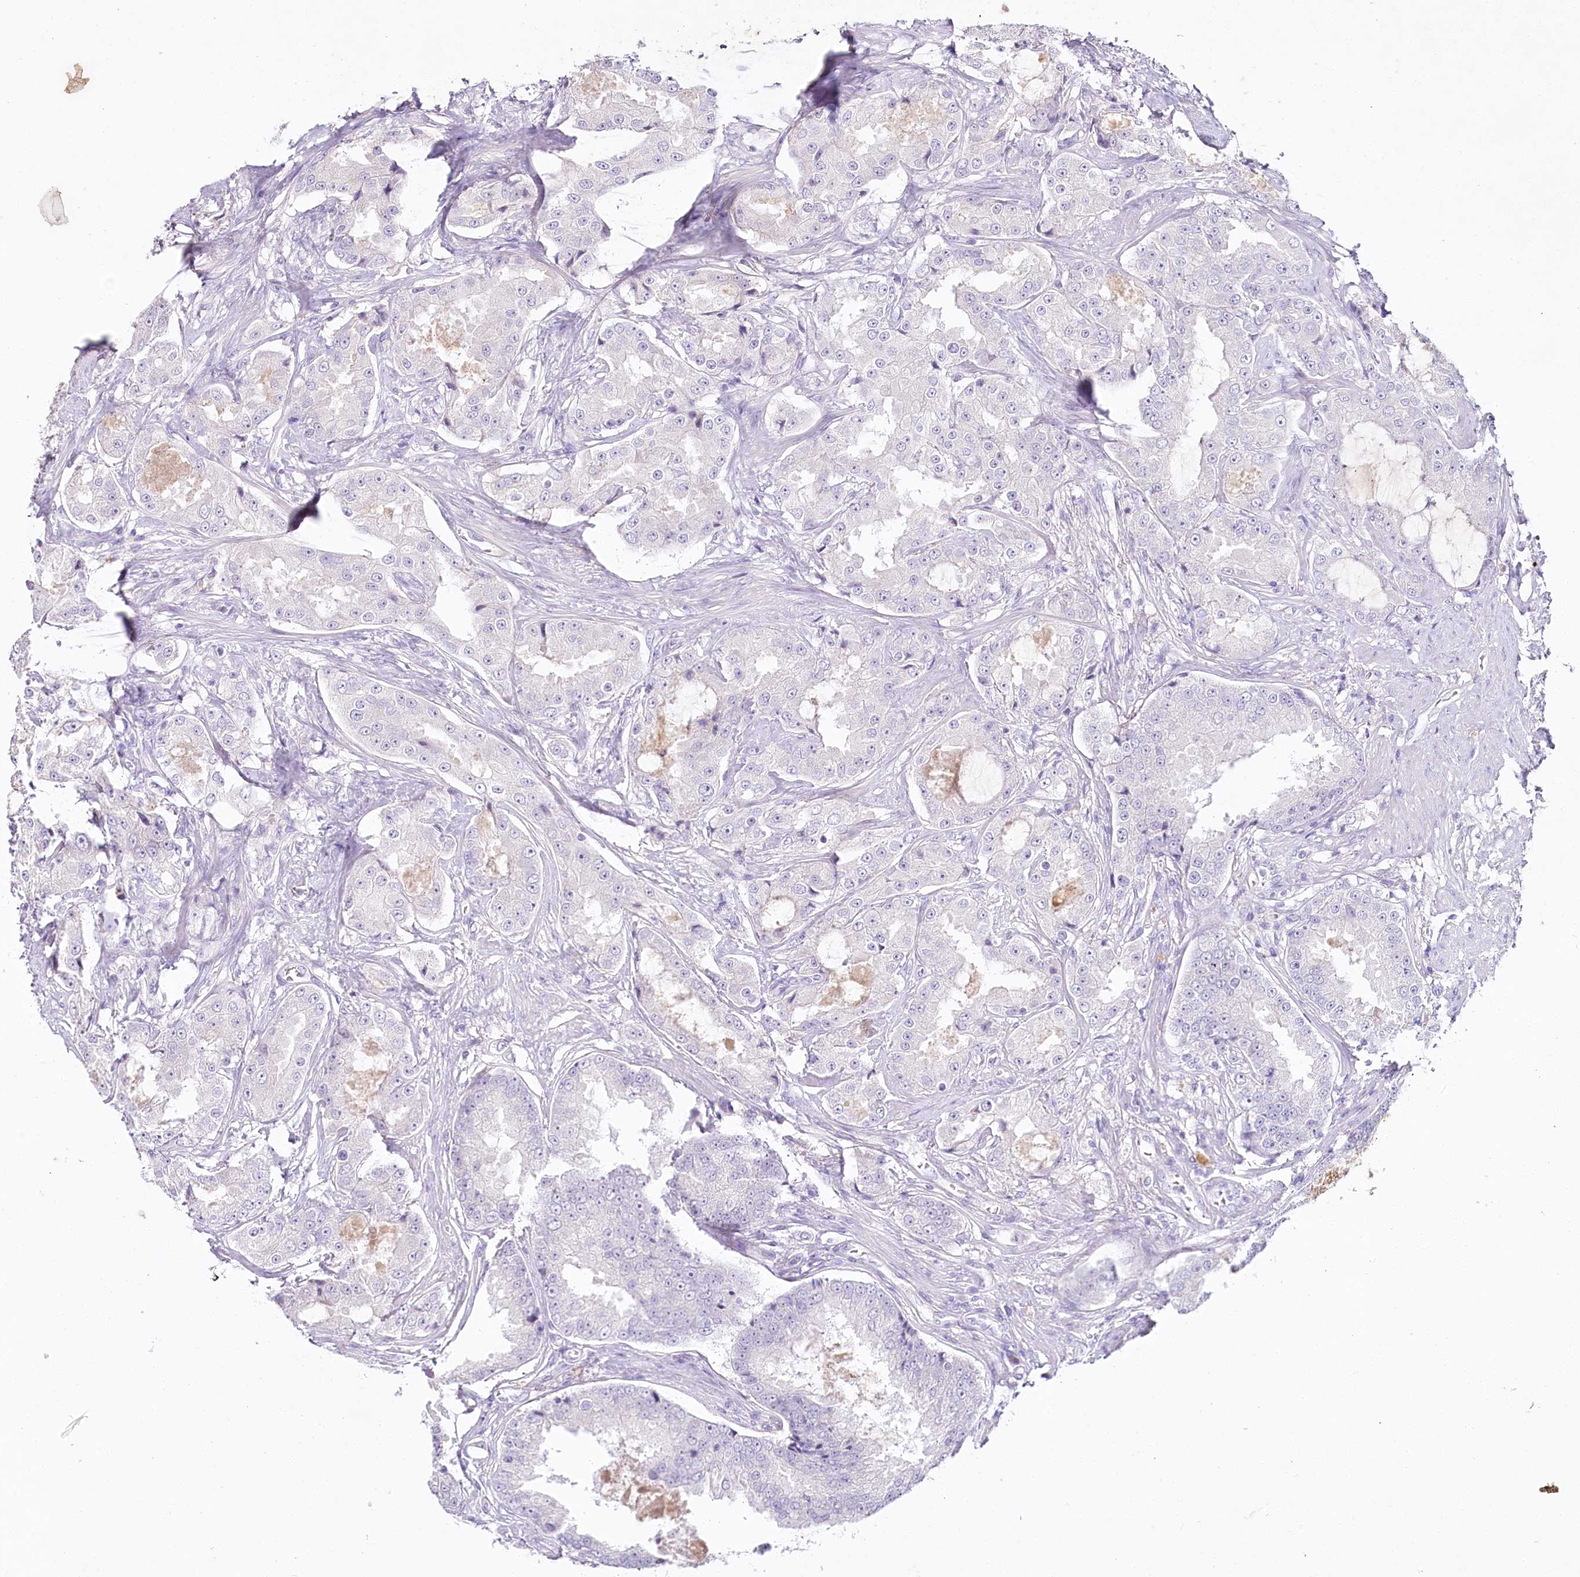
{"staining": {"intensity": "negative", "quantity": "none", "location": "none"}, "tissue": "prostate cancer", "cell_type": "Tumor cells", "image_type": "cancer", "snomed": [{"axis": "morphology", "description": "Adenocarcinoma, High grade"}, {"axis": "topography", "description": "Prostate"}], "caption": "High magnification brightfield microscopy of prostate cancer stained with DAB (3,3'-diaminobenzidine) (brown) and counterstained with hematoxylin (blue): tumor cells show no significant positivity.", "gene": "HPD", "patient": {"sex": "male", "age": 73}}